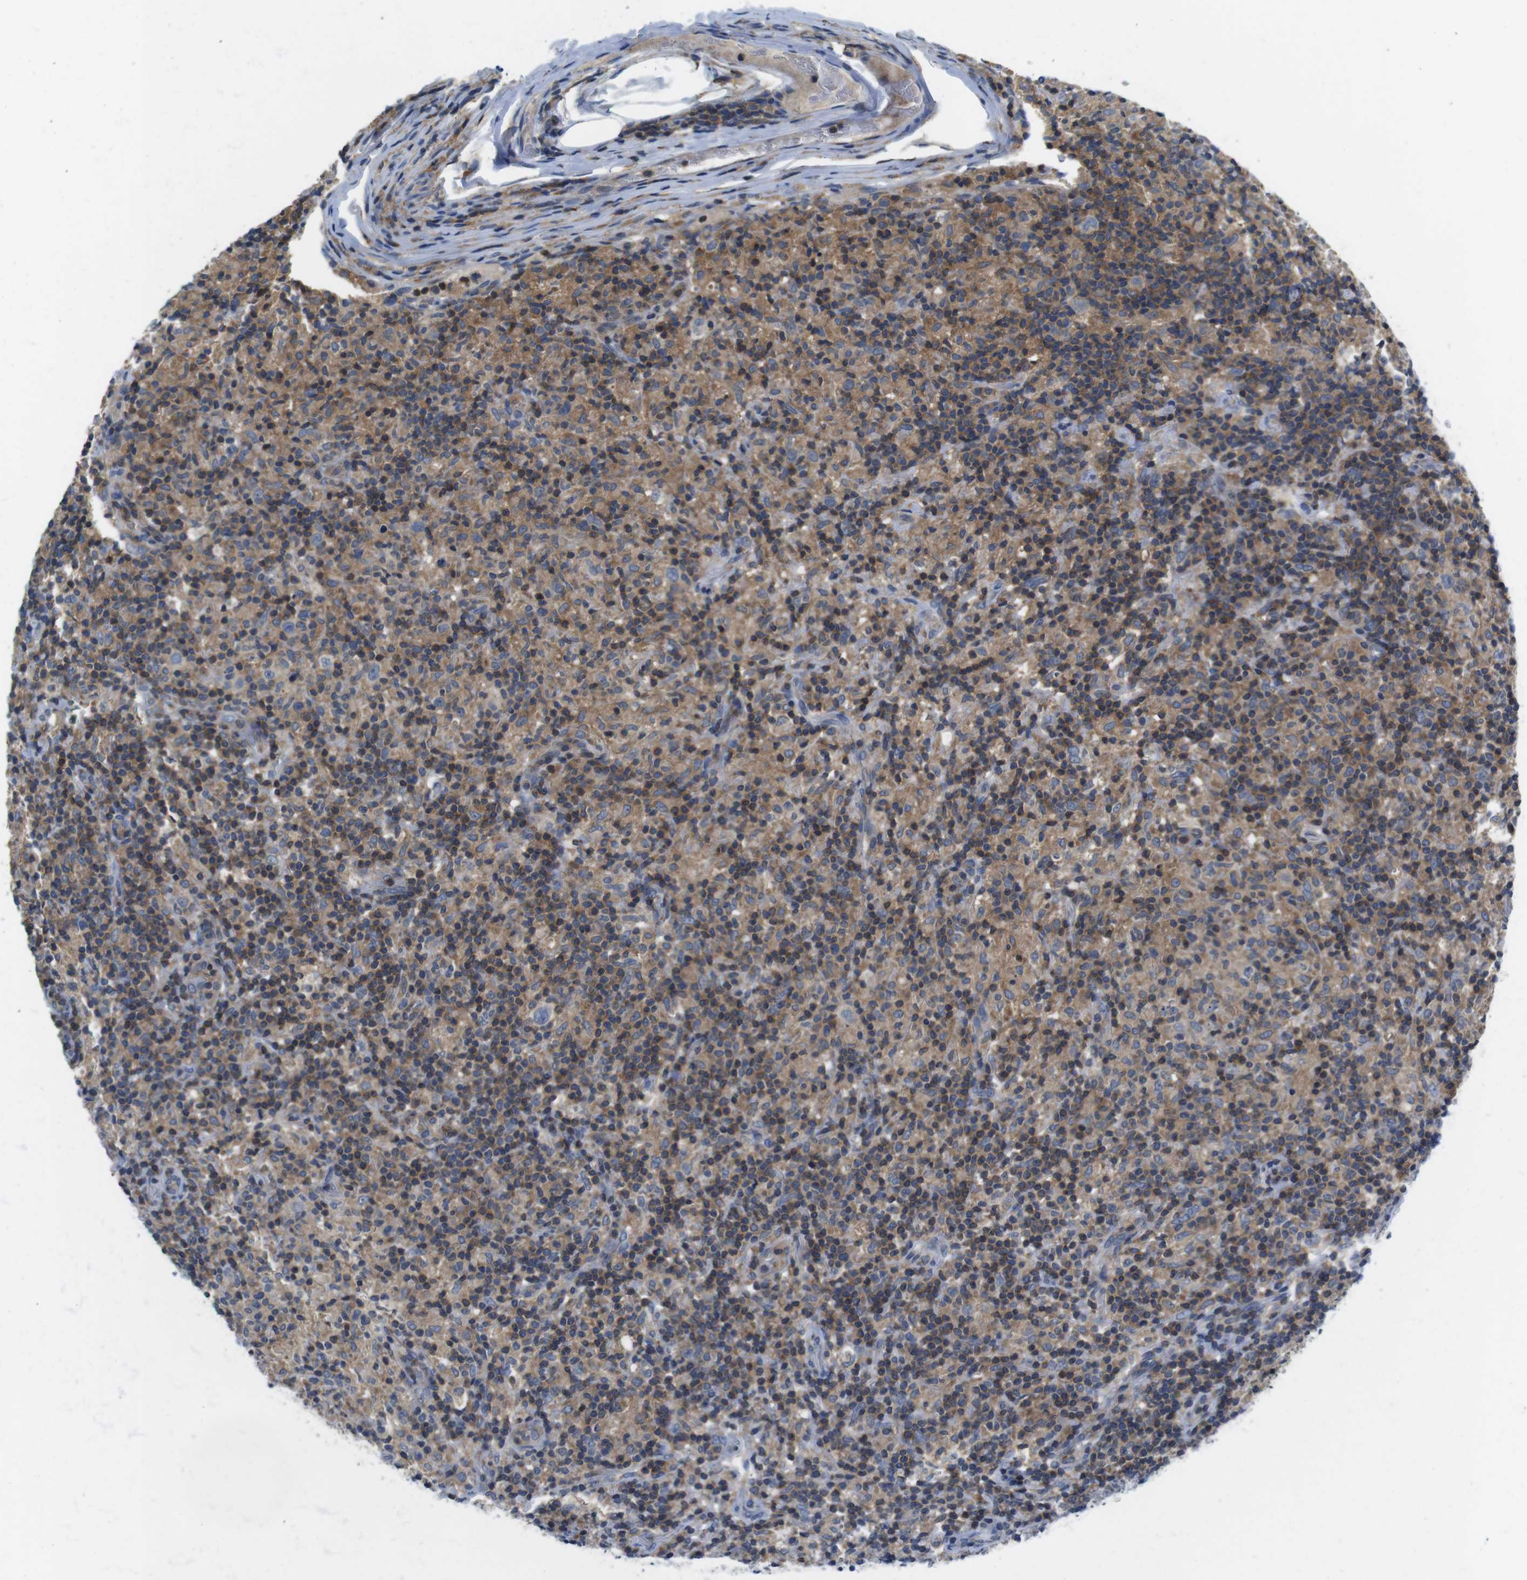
{"staining": {"intensity": "negative", "quantity": "none", "location": "none"}, "tissue": "lymphoma", "cell_type": "Tumor cells", "image_type": "cancer", "snomed": [{"axis": "morphology", "description": "Hodgkin's disease, NOS"}, {"axis": "topography", "description": "Lymph node"}], "caption": "Hodgkin's disease was stained to show a protein in brown. There is no significant staining in tumor cells. The staining was performed using DAB to visualize the protein expression in brown, while the nuclei were stained in blue with hematoxylin (Magnification: 20x).", "gene": "PIK3CD", "patient": {"sex": "male", "age": 70}}